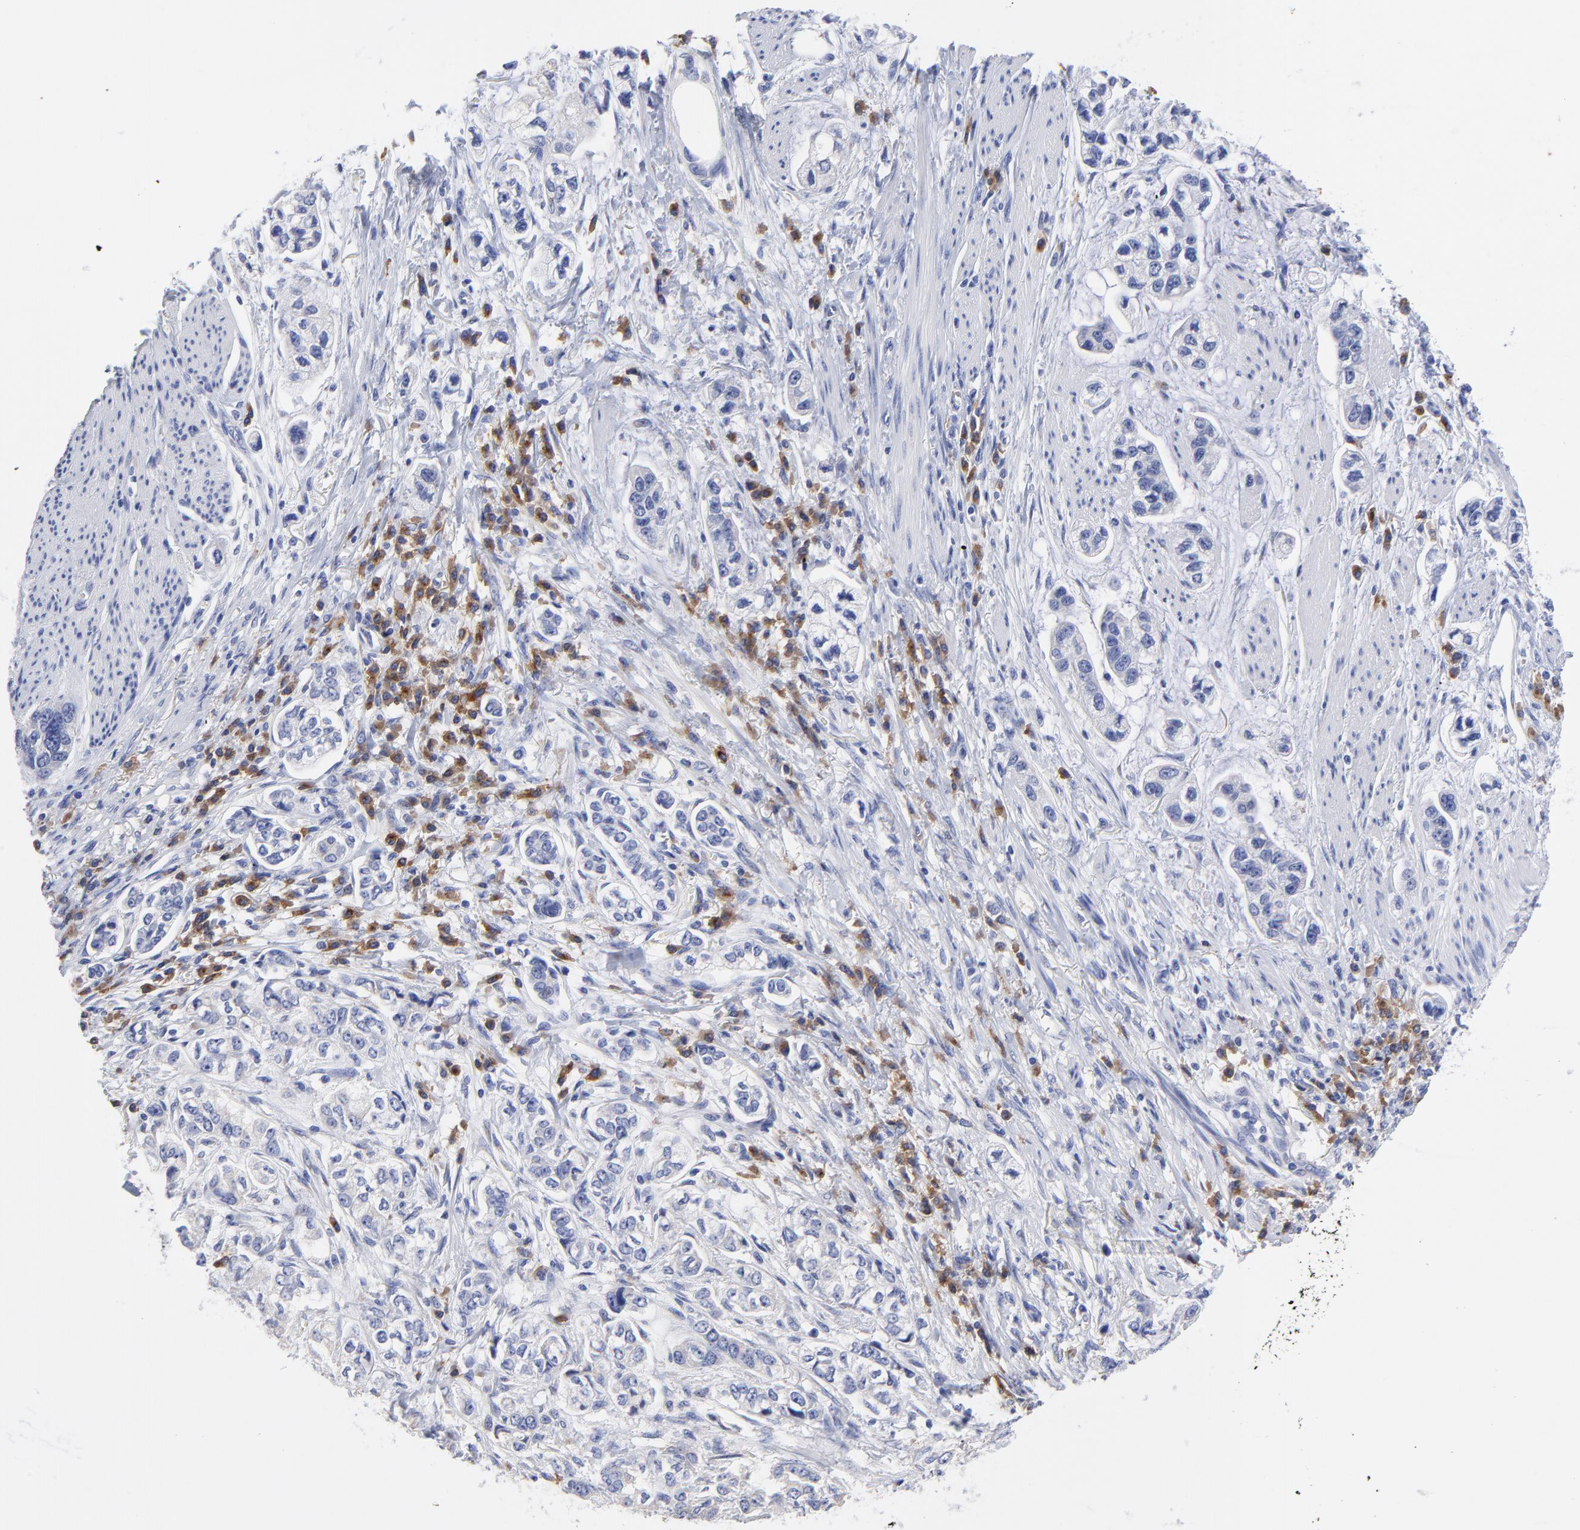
{"staining": {"intensity": "negative", "quantity": "none", "location": "none"}, "tissue": "stomach cancer", "cell_type": "Tumor cells", "image_type": "cancer", "snomed": [{"axis": "morphology", "description": "Adenocarcinoma, NOS"}, {"axis": "topography", "description": "Stomach, lower"}], "caption": "IHC of human adenocarcinoma (stomach) exhibits no expression in tumor cells.", "gene": "LAX1", "patient": {"sex": "female", "age": 93}}